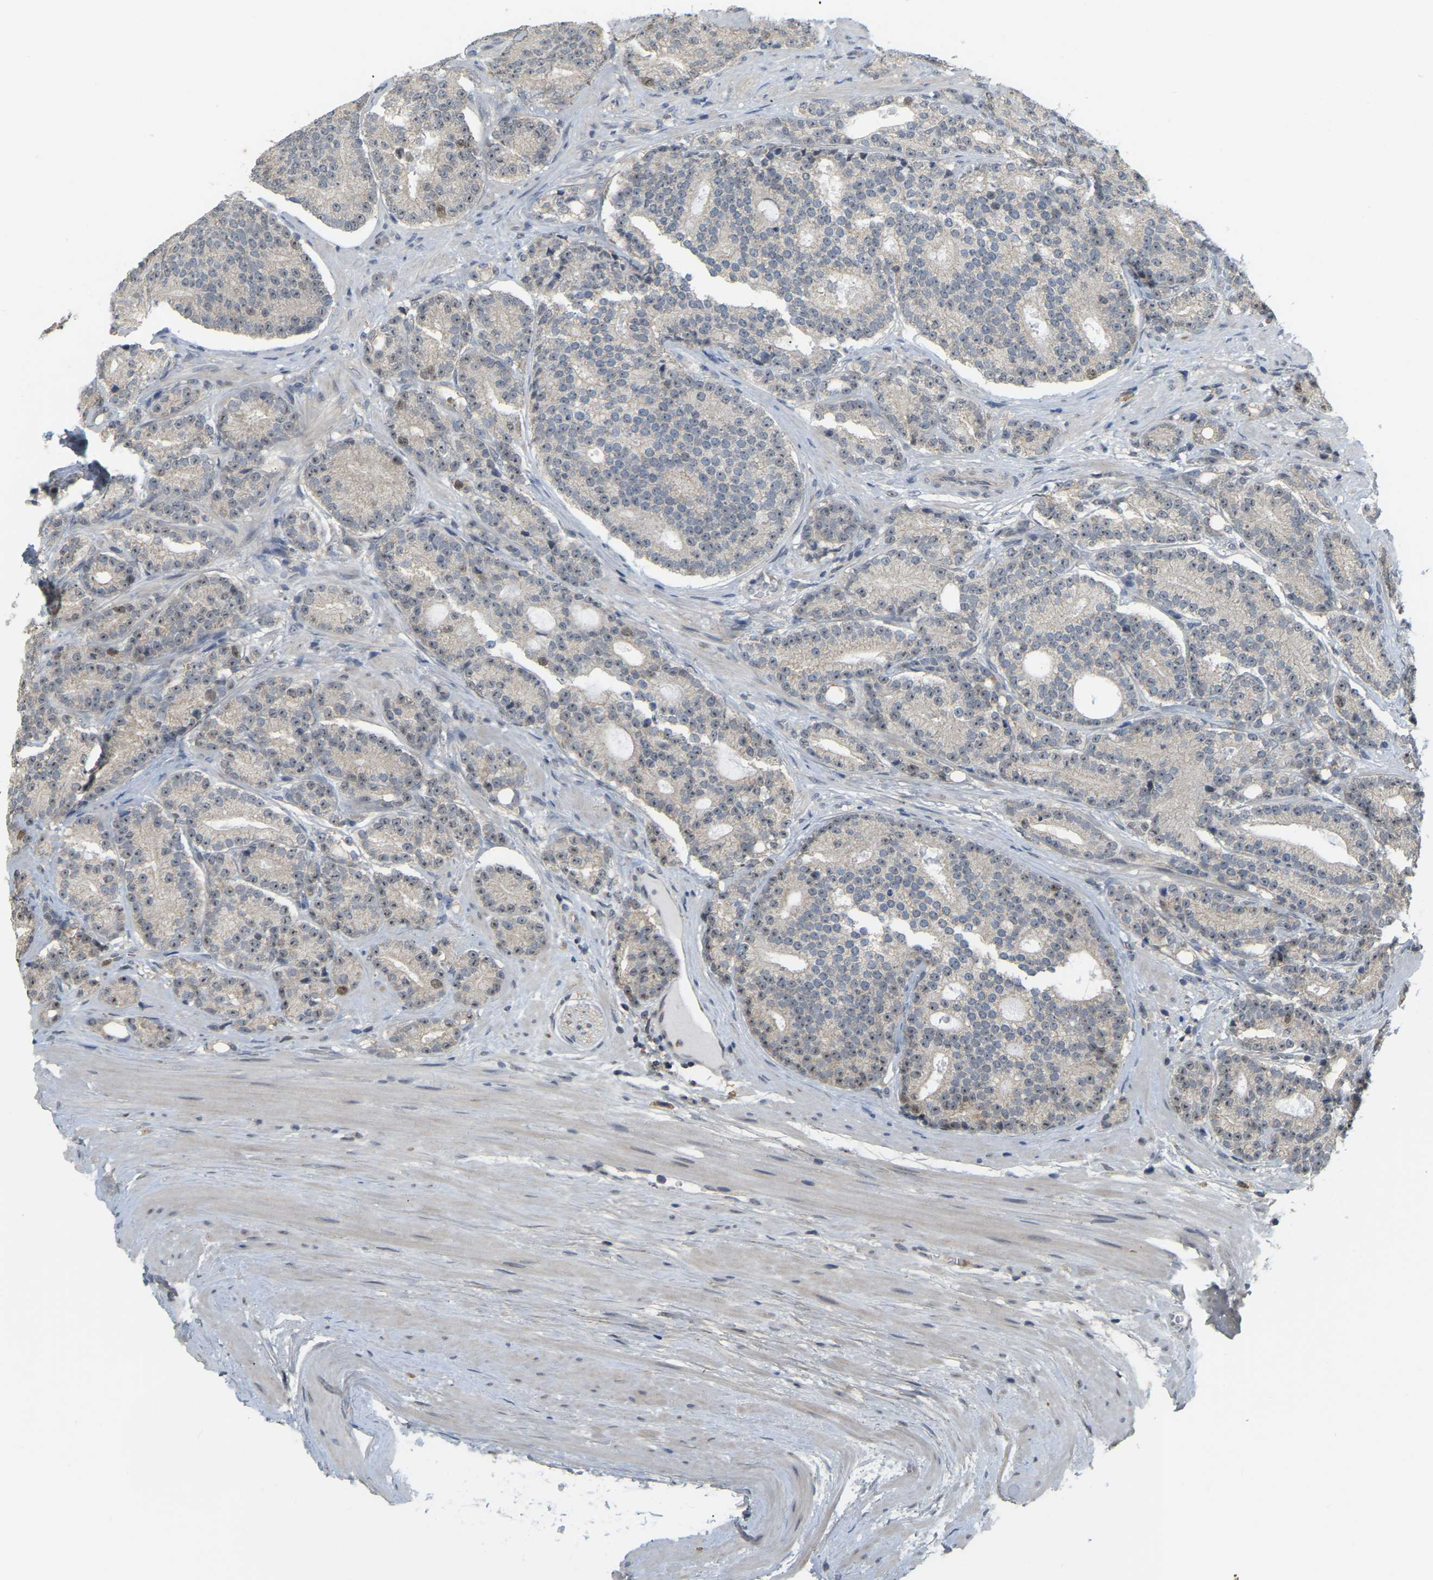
{"staining": {"intensity": "weak", "quantity": ">75%", "location": "nuclear"}, "tissue": "prostate cancer", "cell_type": "Tumor cells", "image_type": "cancer", "snomed": [{"axis": "morphology", "description": "Adenocarcinoma, High grade"}, {"axis": "topography", "description": "Prostate"}], "caption": "Weak nuclear protein positivity is identified in approximately >75% of tumor cells in prostate high-grade adenocarcinoma. The staining is performed using DAB (3,3'-diaminobenzidine) brown chromogen to label protein expression. The nuclei are counter-stained blue using hematoxylin.", "gene": "BRF2", "patient": {"sex": "male", "age": 61}}